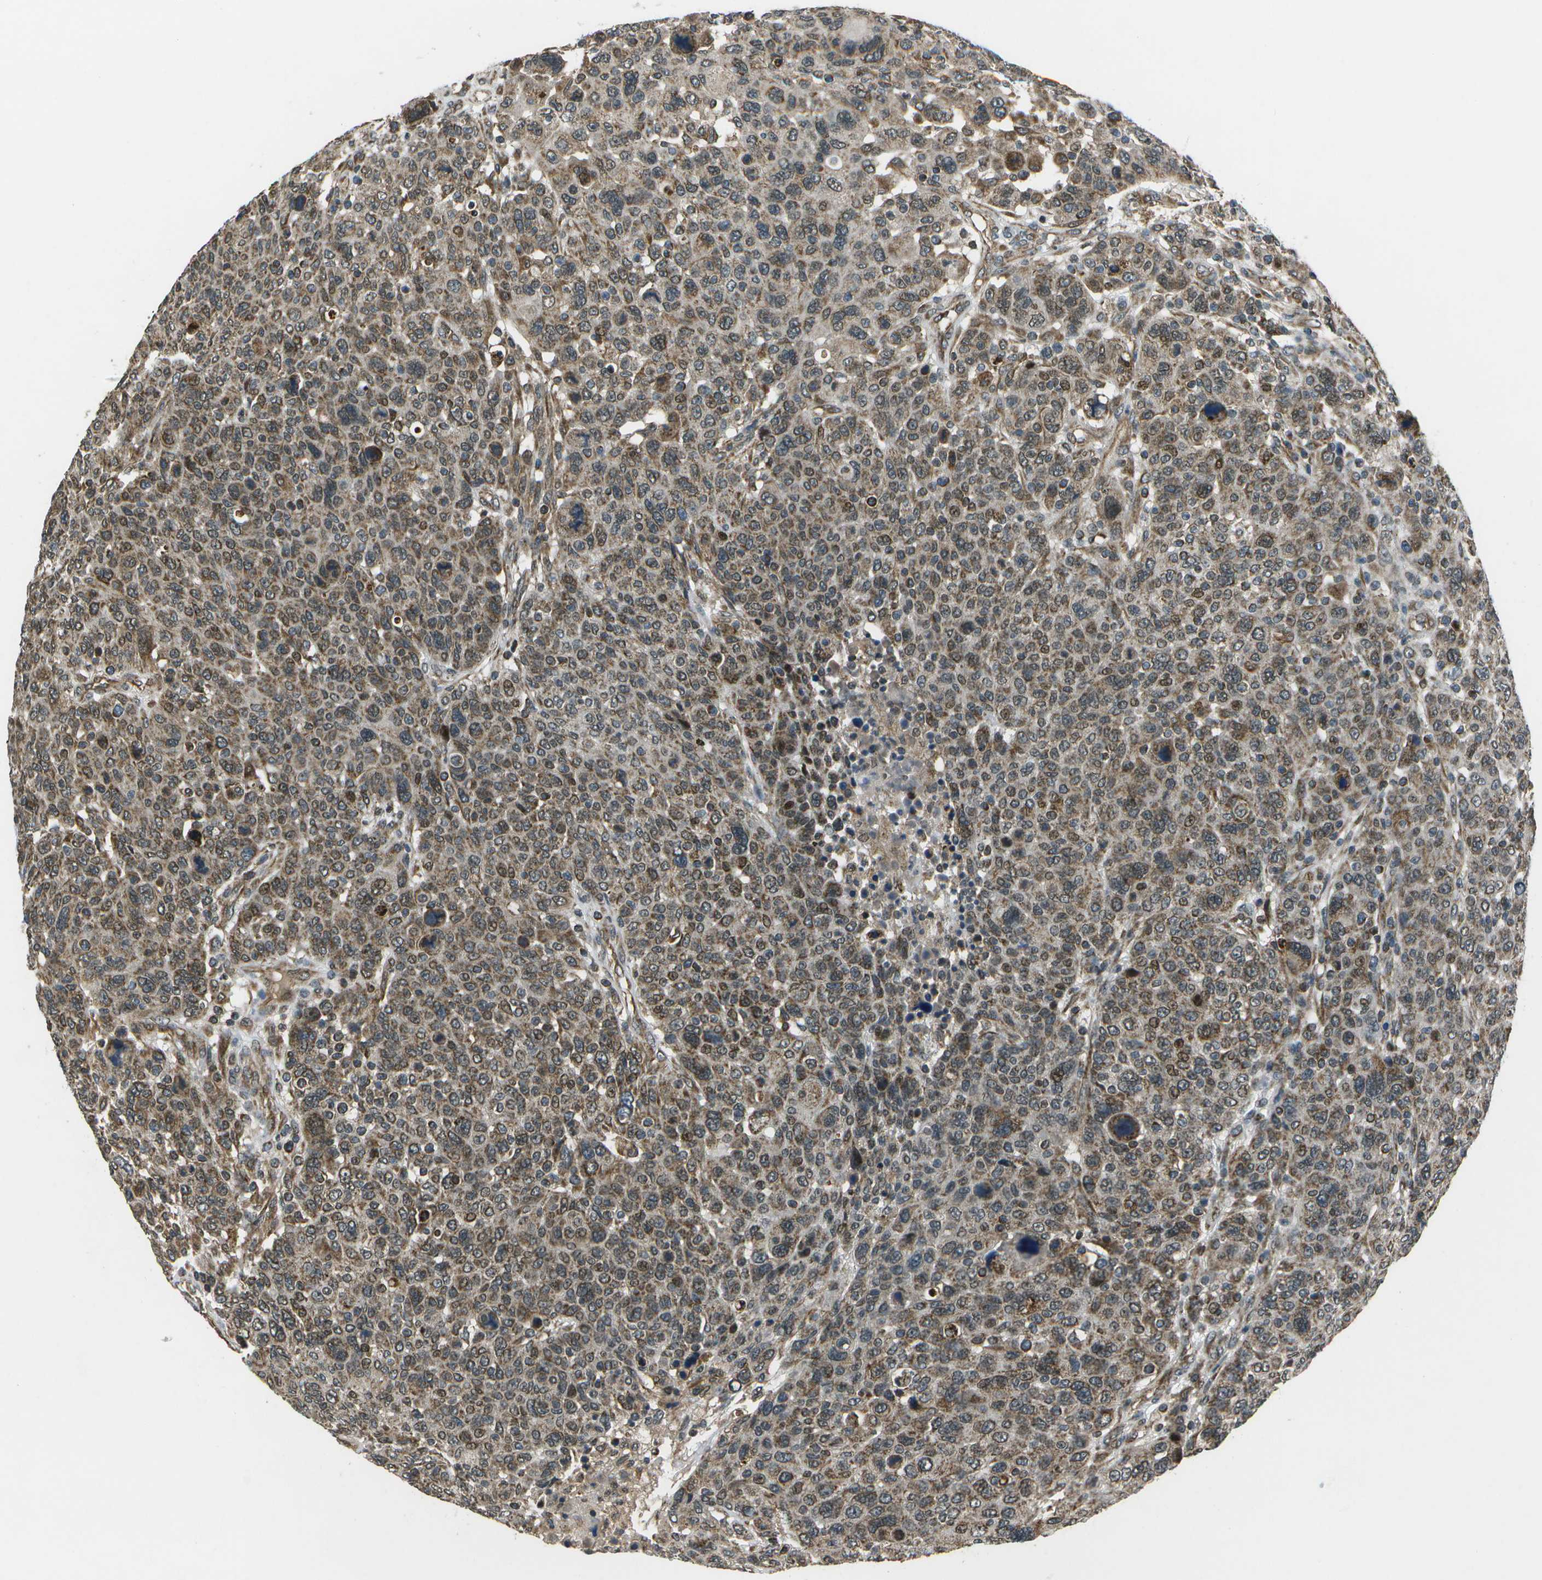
{"staining": {"intensity": "moderate", "quantity": ">75%", "location": "cytoplasmic/membranous"}, "tissue": "breast cancer", "cell_type": "Tumor cells", "image_type": "cancer", "snomed": [{"axis": "morphology", "description": "Duct carcinoma"}, {"axis": "topography", "description": "Breast"}], "caption": "Immunohistochemical staining of human breast cancer (invasive ductal carcinoma) demonstrates medium levels of moderate cytoplasmic/membranous positivity in about >75% of tumor cells.", "gene": "EIF2AK1", "patient": {"sex": "female", "age": 50}}